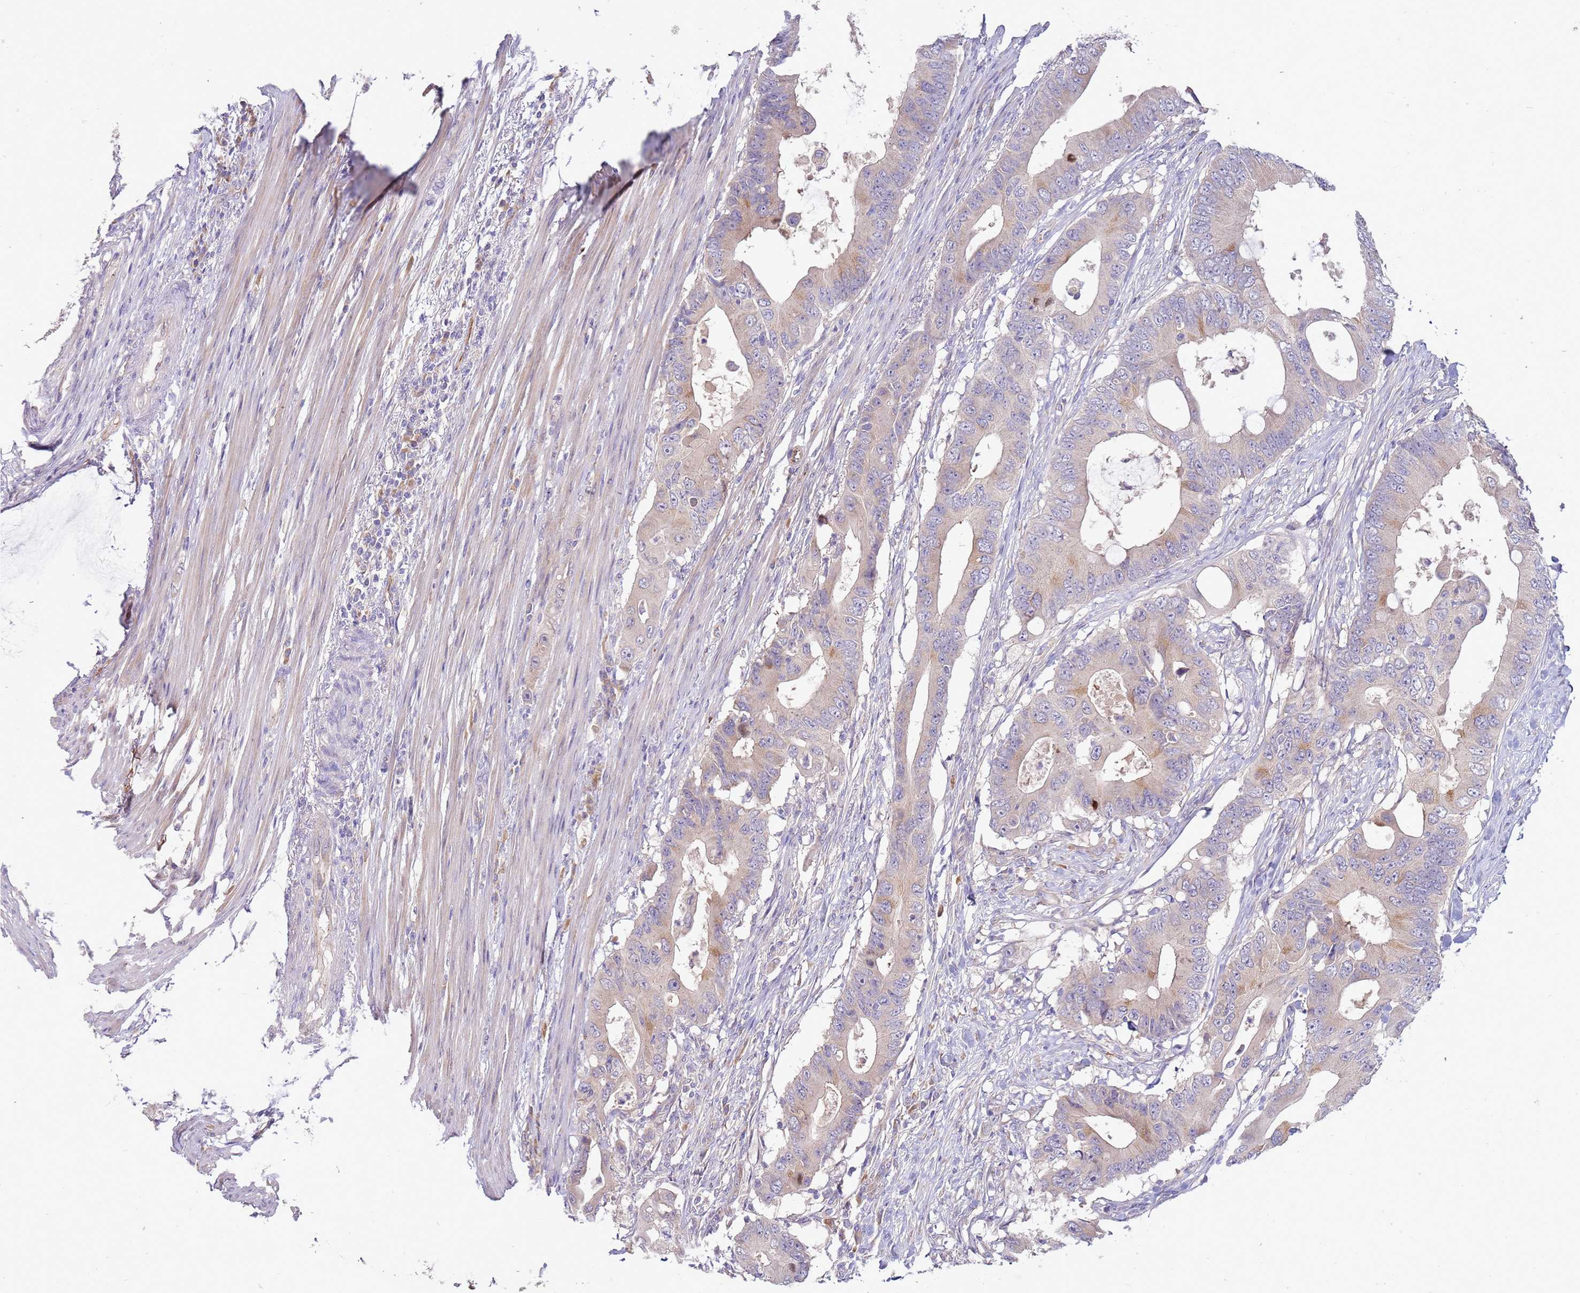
{"staining": {"intensity": "moderate", "quantity": "<25%", "location": "cytoplasmic/membranous"}, "tissue": "colorectal cancer", "cell_type": "Tumor cells", "image_type": "cancer", "snomed": [{"axis": "morphology", "description": "Adenocarcinoma, NOS"}, {"axis": "topography", "description": "Colon"}], "caption": "Moderate cytoplasmic/membranous expression is identified in approximately <25% of tumor cells in colorectal cancer.", "gene": "NMUR2", "patient": {"sex": "male", "age": 71}}